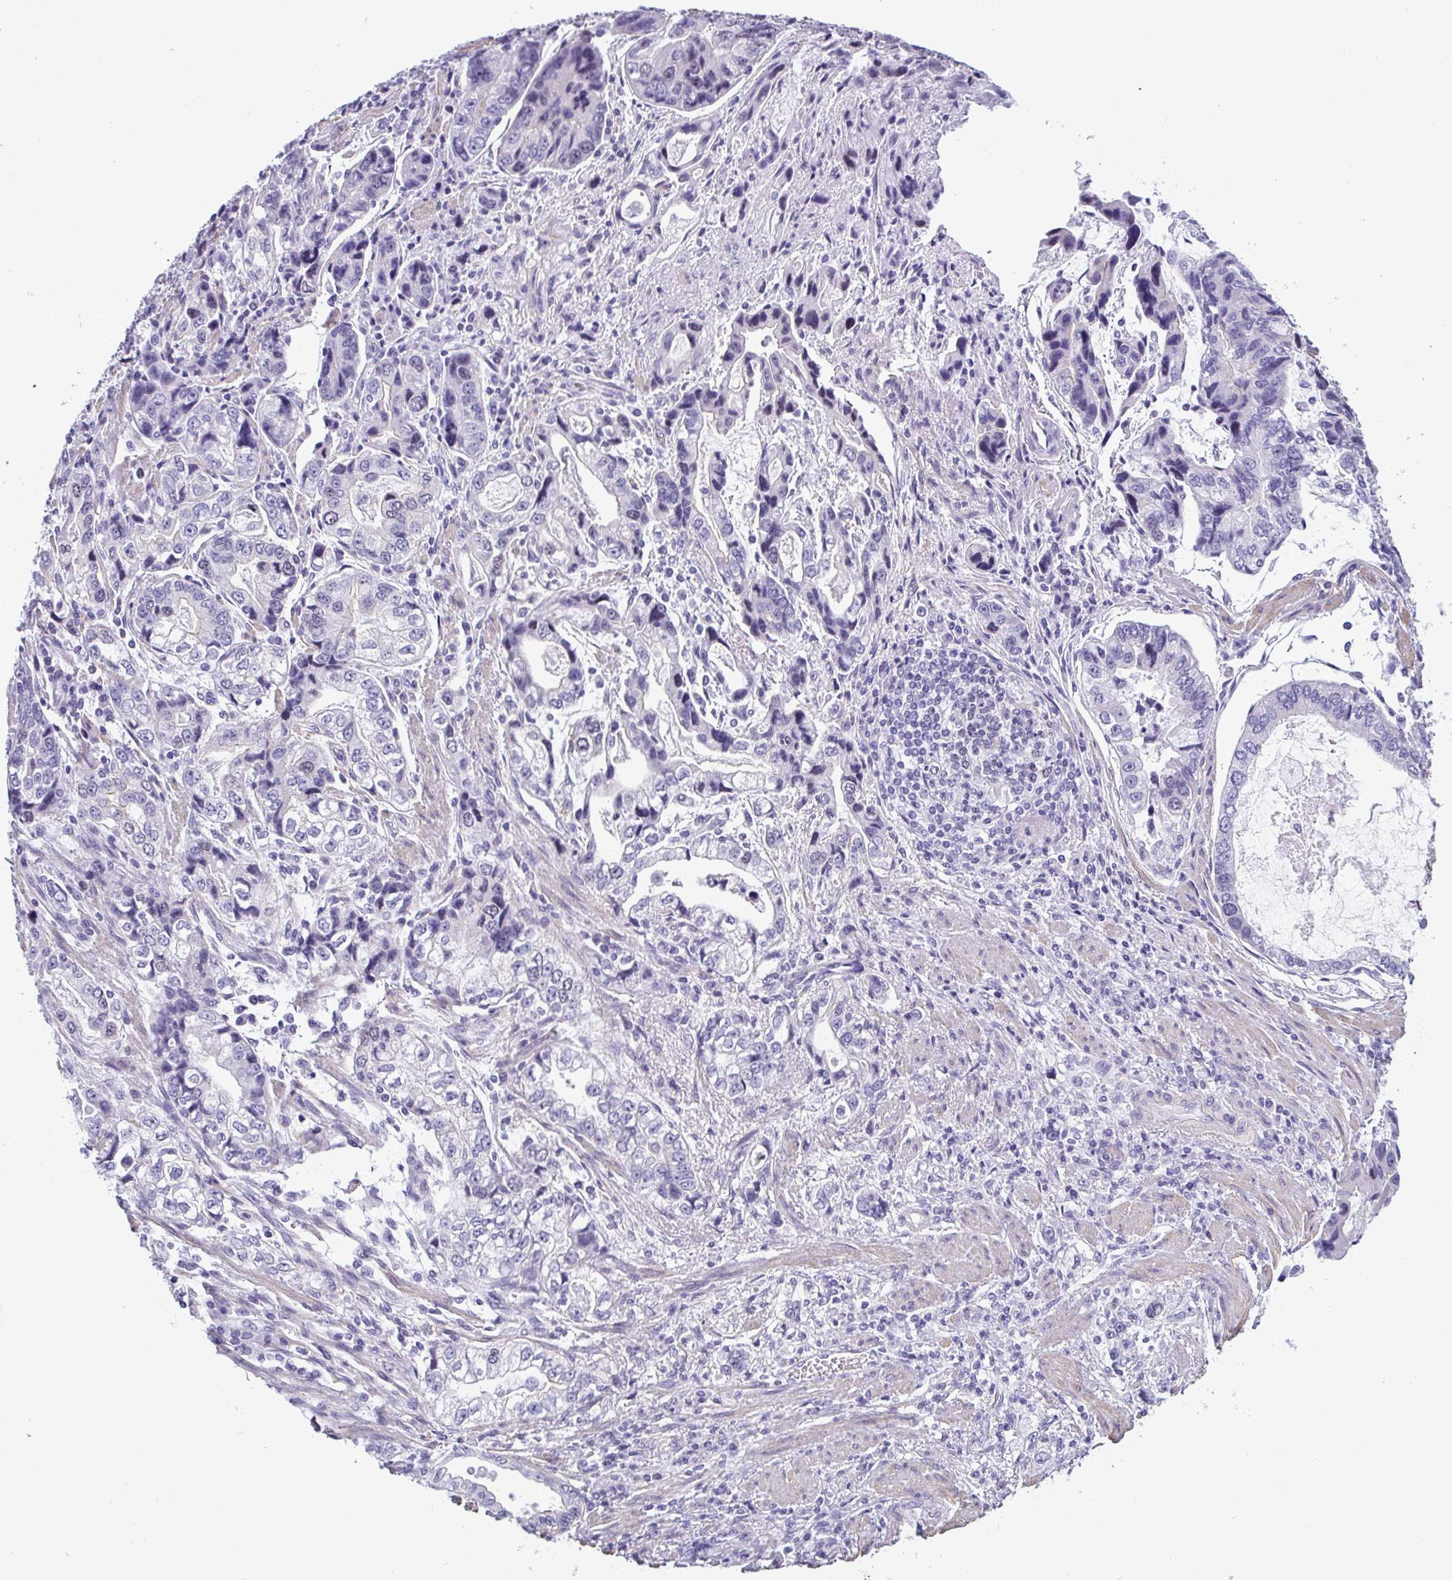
{"staining": {"intensity": "negative", "quantity": "none", "location": "none"}, "tissue": "stomach cancer", "cell_type": "Tumor cells", "image_type": "cancer", "snomed": [{"axis": "morphology", "description": "Adenocarcinoma, NOS"}, {"axis": "topography", "description": "Stomach, lower"}], "caption": "IHC of stomach cancer shows no expression in tumor cells.", "gene": "SUZ12", "patient": {"sex": "female", "age": 93}}